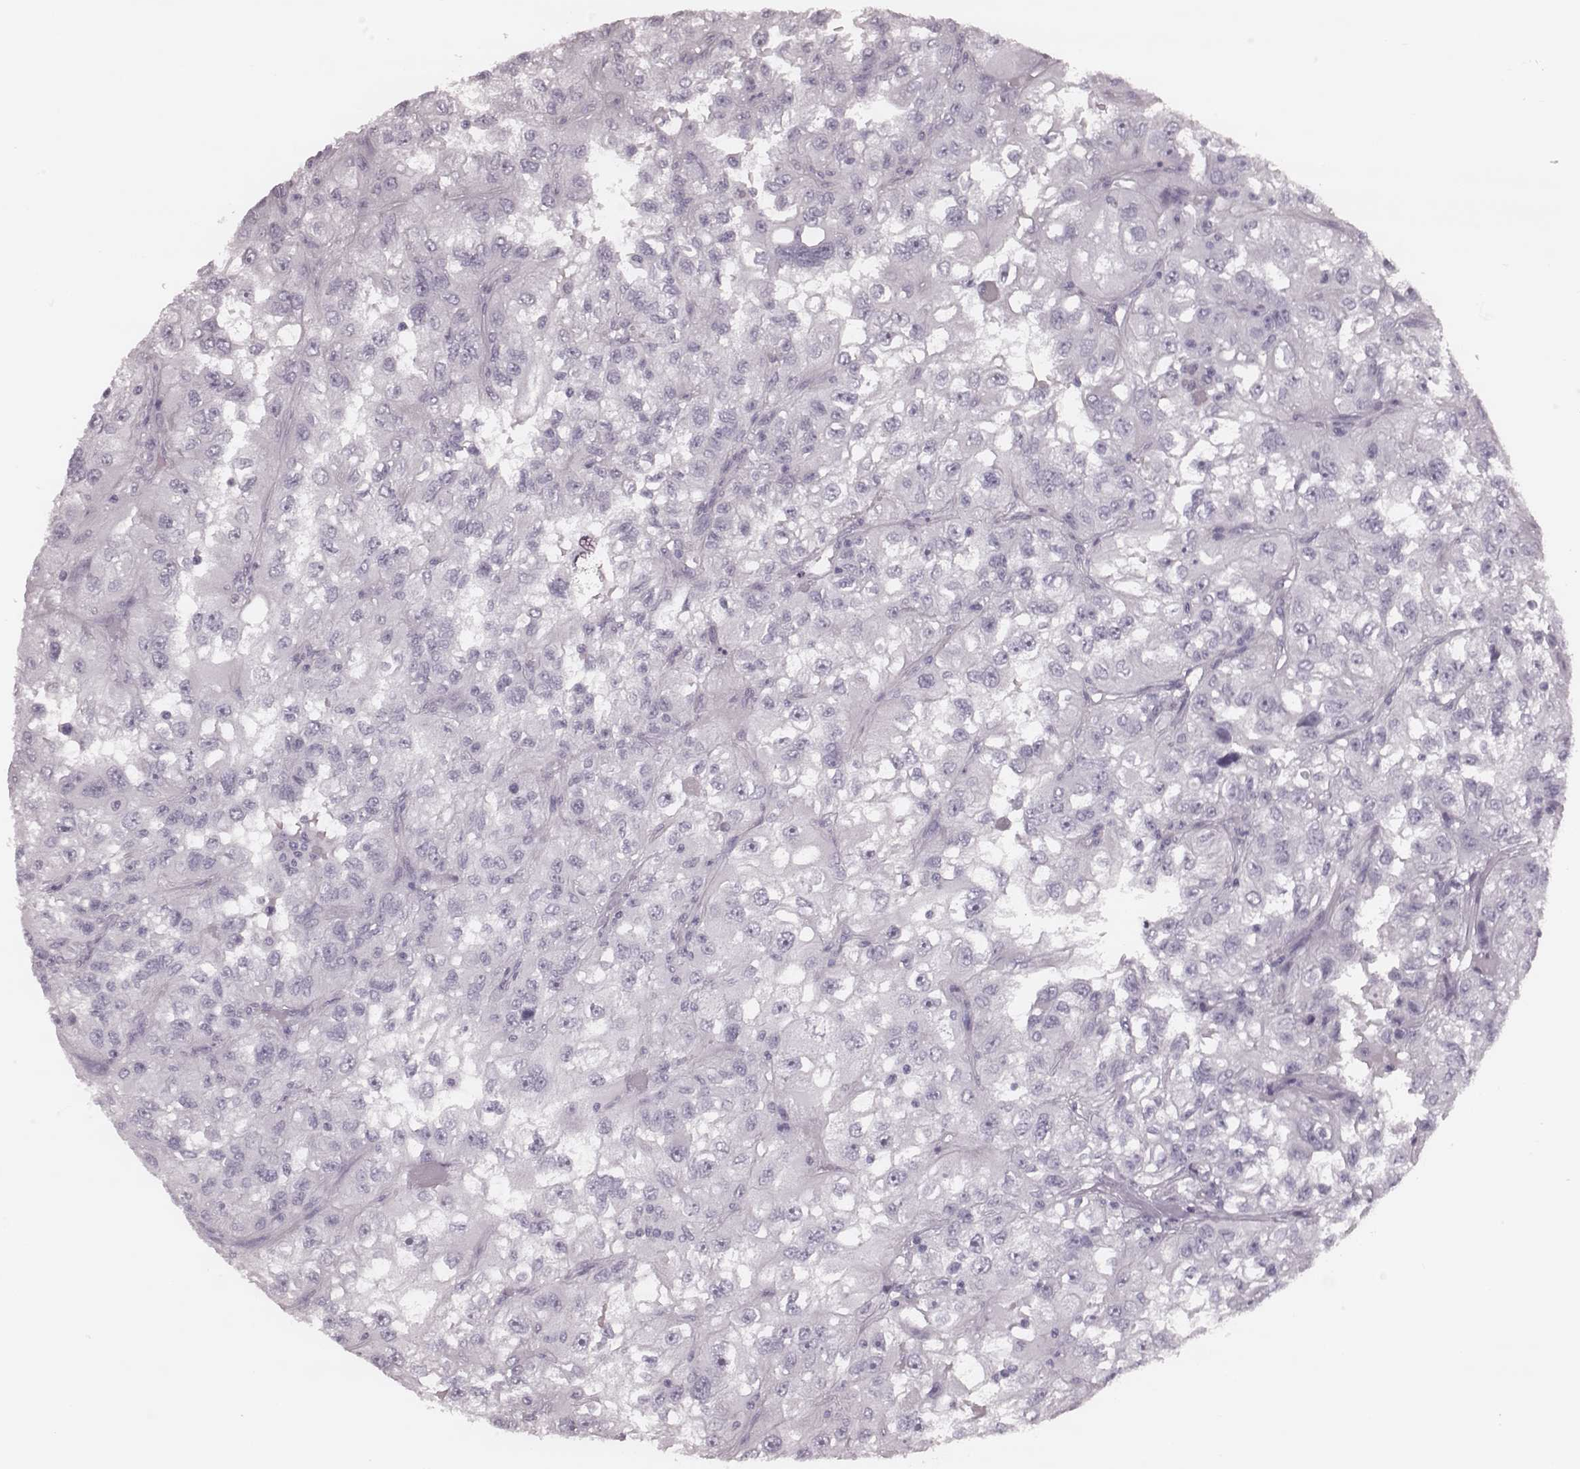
{"staining": {"intensity": "negative", "quantity": "none", "location": "none"}, "tissue": "renal cancer", "cell_type": "Tumor cells", "image_type": "cancer", "snomed": [{"axis": "morphology", "description": "Adenocarcinoma, NOS"}, {"axis": "topography", "description": "Kidney"}], "caption": "Protein analysis of renal adenocarcinoma shows no significant expression in tumor cells.", "gene": "KRT74", "patient": {"sex": "male", "age": 64}}